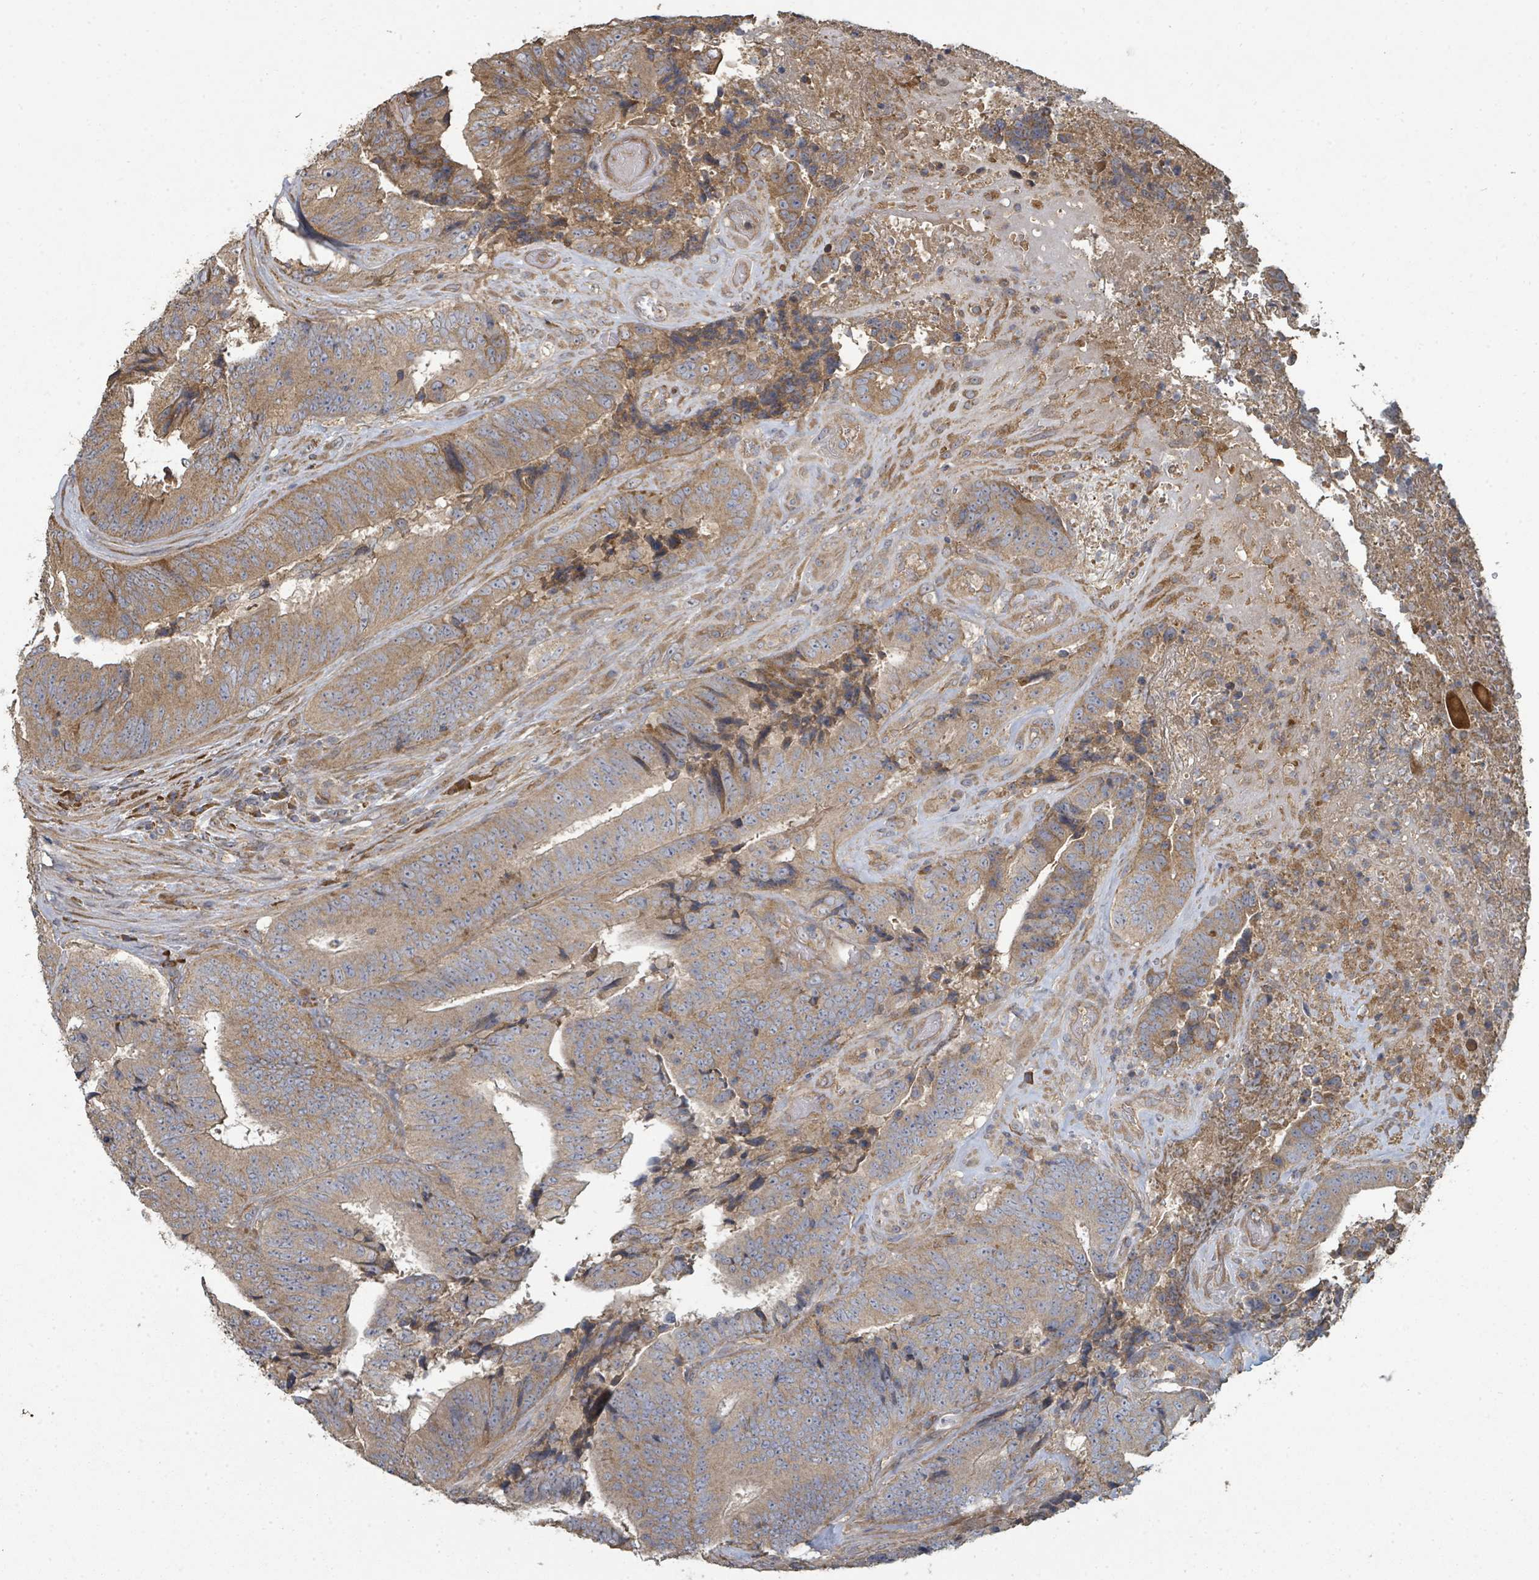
{"staining": {"intensity": "moderate", "quantity": ">75%", "location": "cytoplasmic/membranous"}, "tissue": "colorectal cancer", "cell_type": "Tumor cells", "image_type": "cancer", "snomed": [{"axis": "morphology", "description": "Adenocarcinoma, NOS"}, {"axis": "topography", "description": "Rectum"}], "caption": "This is an image of IHC staining of colorectal adenocarcinoma, which shows moderate staining in the cytoplasmic/membranous of tumor cells.", "gene": "WDFY1", "patient": {"sex": "male", "age": 72}}